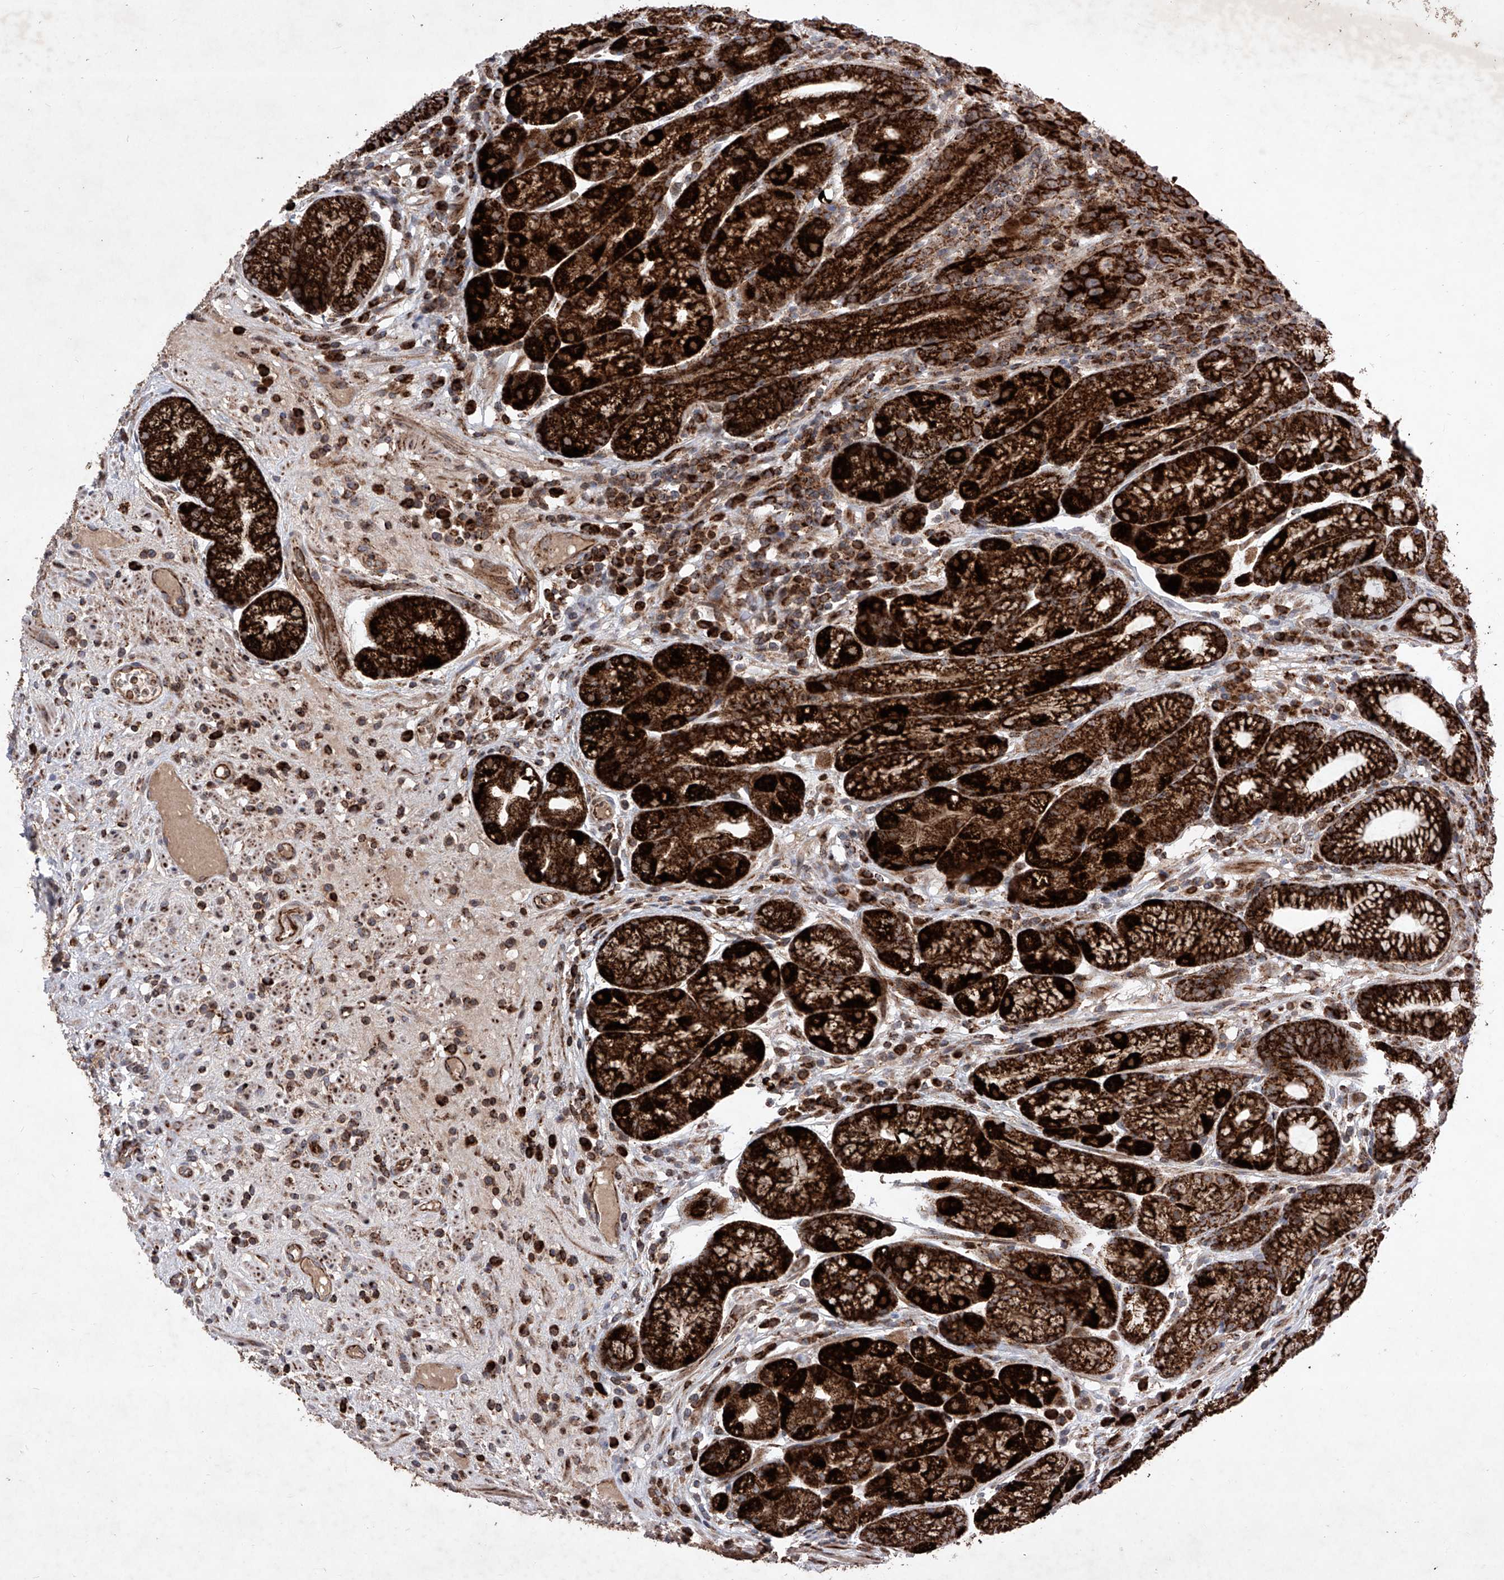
{"staining": {"intensity": "strong", "quantity": ">75%", "location": "cytoplasmic/membranous"}, "tissue": "stomach", "cell_type": "Glandular cells", "image_type": "normal", "snomed": [{"axis": "morphology", "description": "Normal tissue, NOS"}, {"axis": "topography", "description": "Stomach"}], "caption": "Immunohistochemical staining of unremarkable stomach reveals high levels of strong cytoplasmic/membranous staining in approximately >75% of glandular cells. Using DAB (brown) and hematoxylin (blue) stains, captured at high magnification using brightfield microscopy.", "gene": "SEMA6A", "patient": {"sex": "male", "age": 57}}